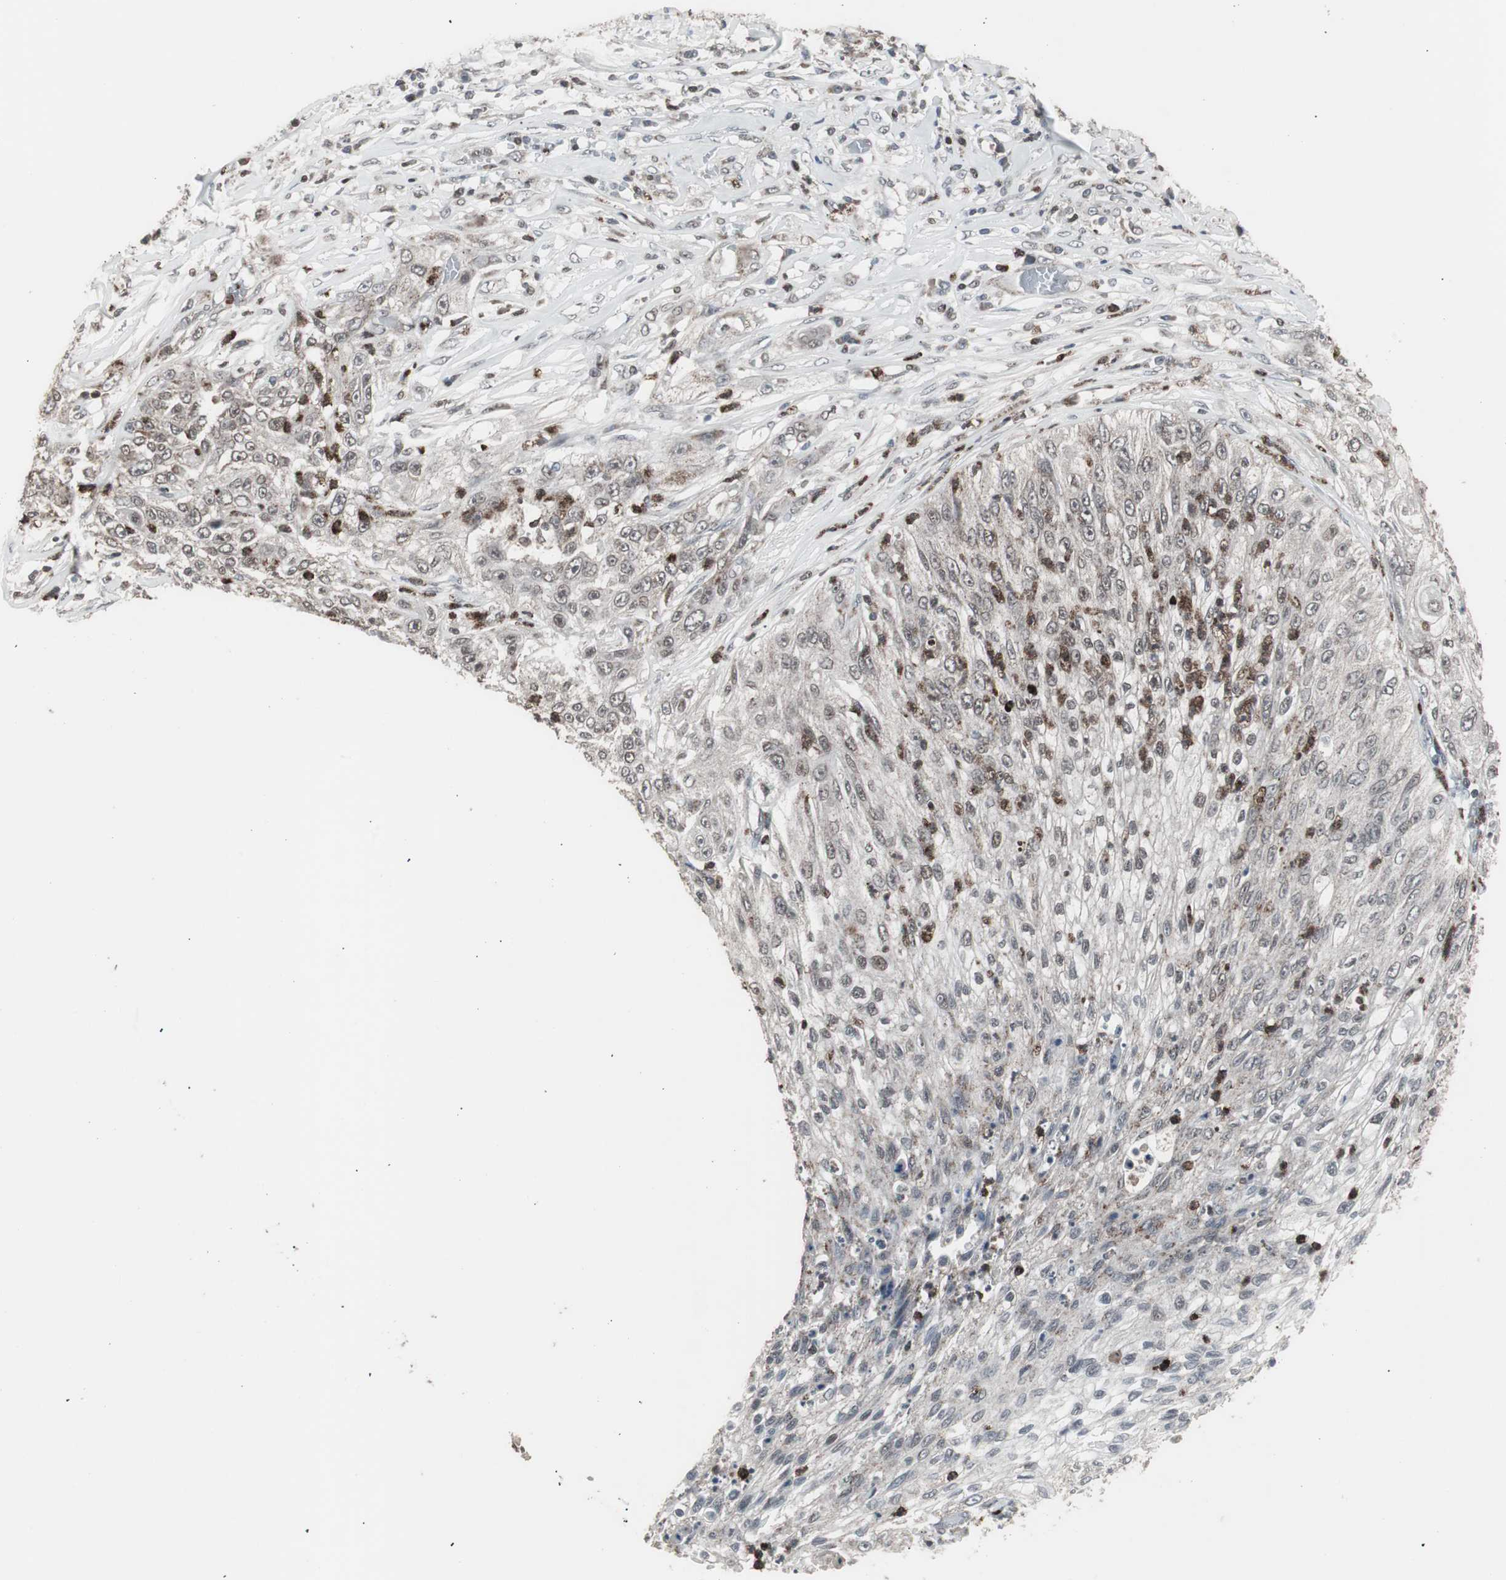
{"staining": {"intensity": "moderate", "quantity": "<25%", "location": "nuclear"}, "tissue": "lung cancer", "cell_type": "Tumor cells", "image_type": "cancer", "snomed": [{"axis": "morphology", "description": "Inflammation, NOS"}, {"axis": "morphology", "description": "Squamous cell carcinoma, NOS"}, {"axis": "topography", "description": "Lymph node"}, {"axis": "topography", "description": "Soft tissue"}, {"axis": "topography", "description": "Lung"}], "caption": "There is low levels of moderate nuclear positivity in tumor cells of squamous cell carcinoma (lung), as demonstrated by immunohistochemical staining (brown color).", "gene": "RXRA", "patient": {"sex": "male", "age": 66}}